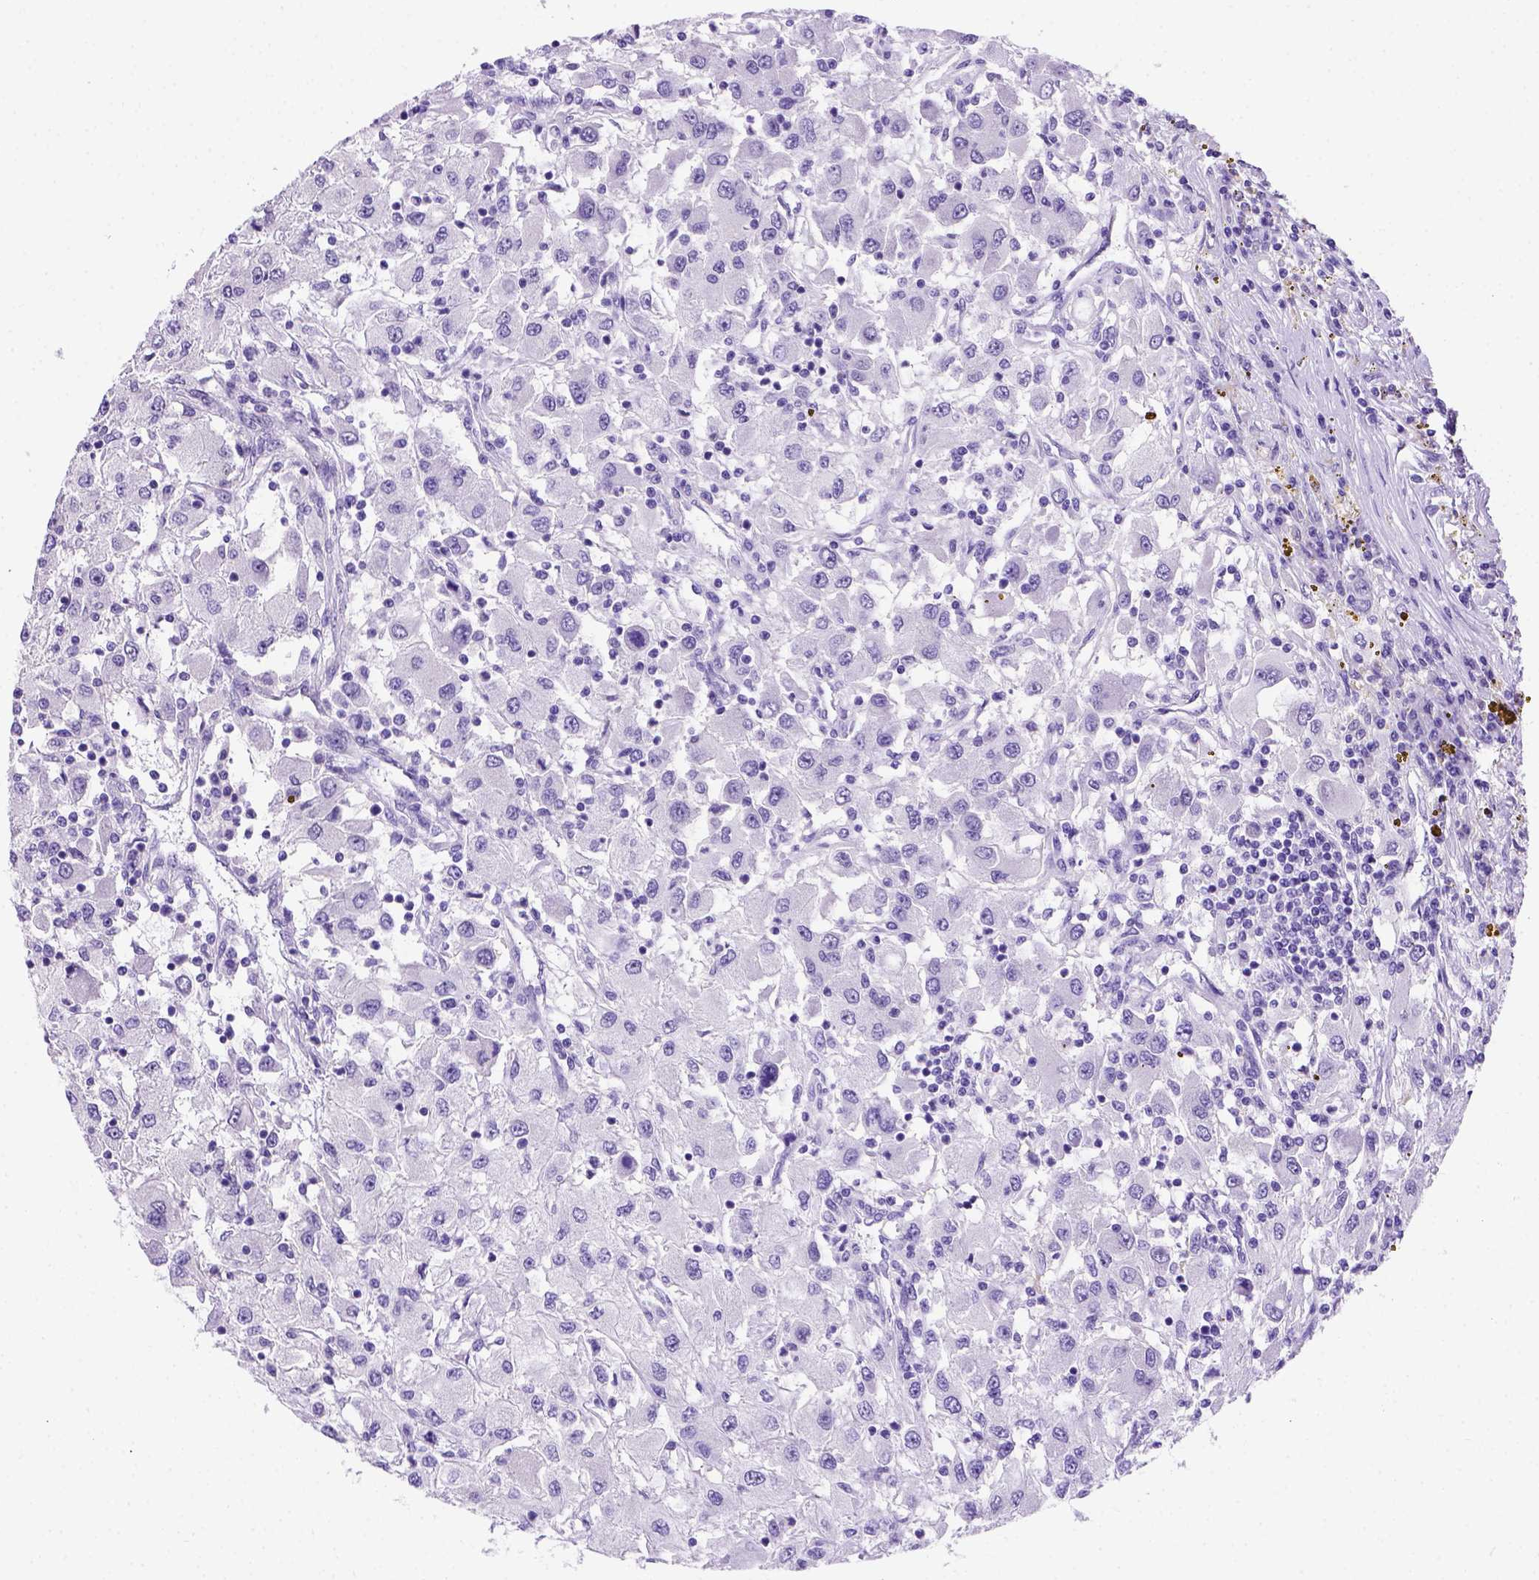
{"staining": {"intensity": "negative", "quantity": "none", "location": "none"}, "tissue": "renal cancer", "cell_type": "Tumor cells", "image_type": "cancer", "snomed": [{"axis": "morphology", "description": "Adenocarcinoma, NOS"}, {"axis": "topography", "description": "Kidney"}], "caption": "A histopathology image of human adenocarcinoma (renal) is negative for staining in tumor cells. Nuclei are stained in blue.", "gene": "FOXI1", "patient": {"sex": "female", "age": 67}}